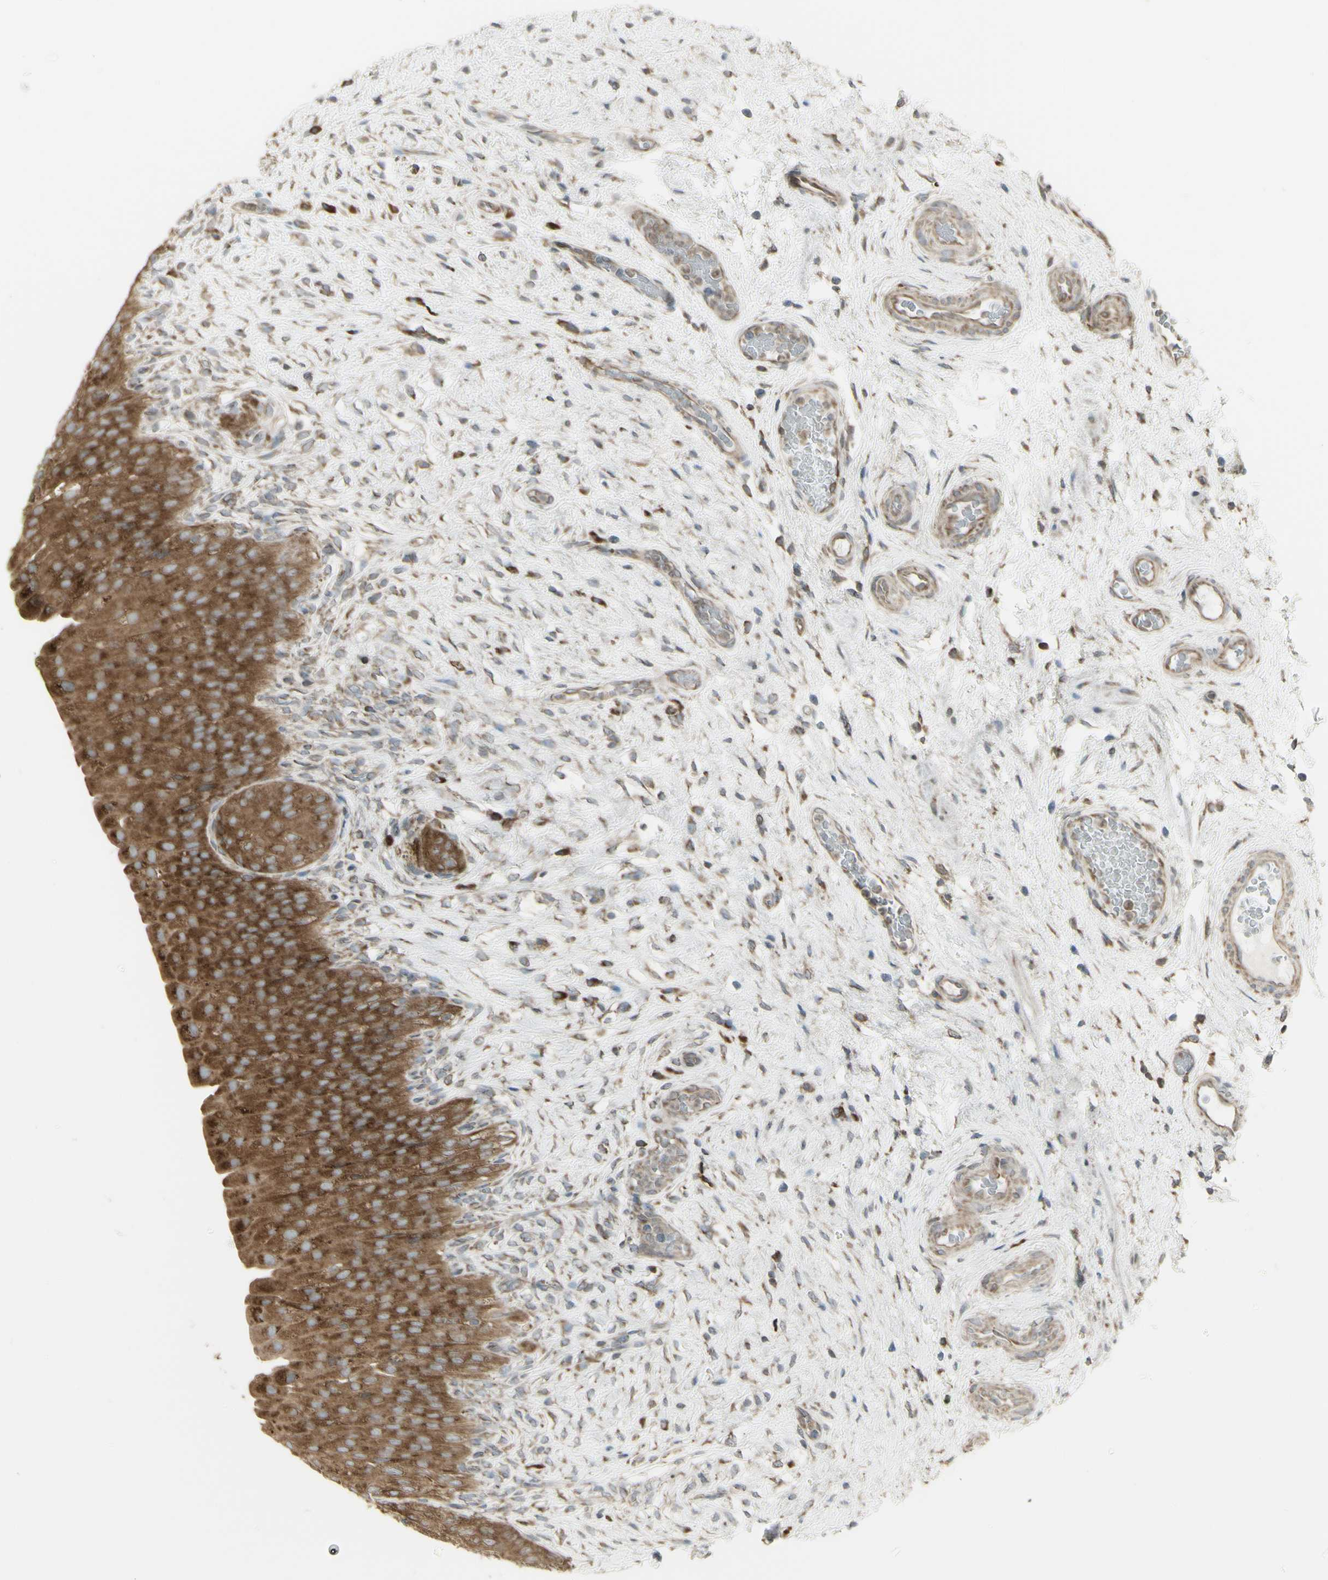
{"staining": {"intensity": "moderate", "quantity": ">75%", "location": "cytoplasmic/membranous"}, "tissue": "urinary bladder", "cell_type": "Urothelial cells", "image_type": "normal", "snomed": [{"axis": "morphology", "description": "Normal tissue, NOS"}, {"axis": "morphology", "description": "Urothelial carcinoma, High grade"}, {"axis": "topography", "description": "Urinary bladder"}], "caption": "Urothelial cells display medium levels of moderate cytoplasmic/membranous expression in approximately >75% of cells in benign urinary bladder.", "gene": "FKBP3", "patient": {"sex": "male", "age": 46}}